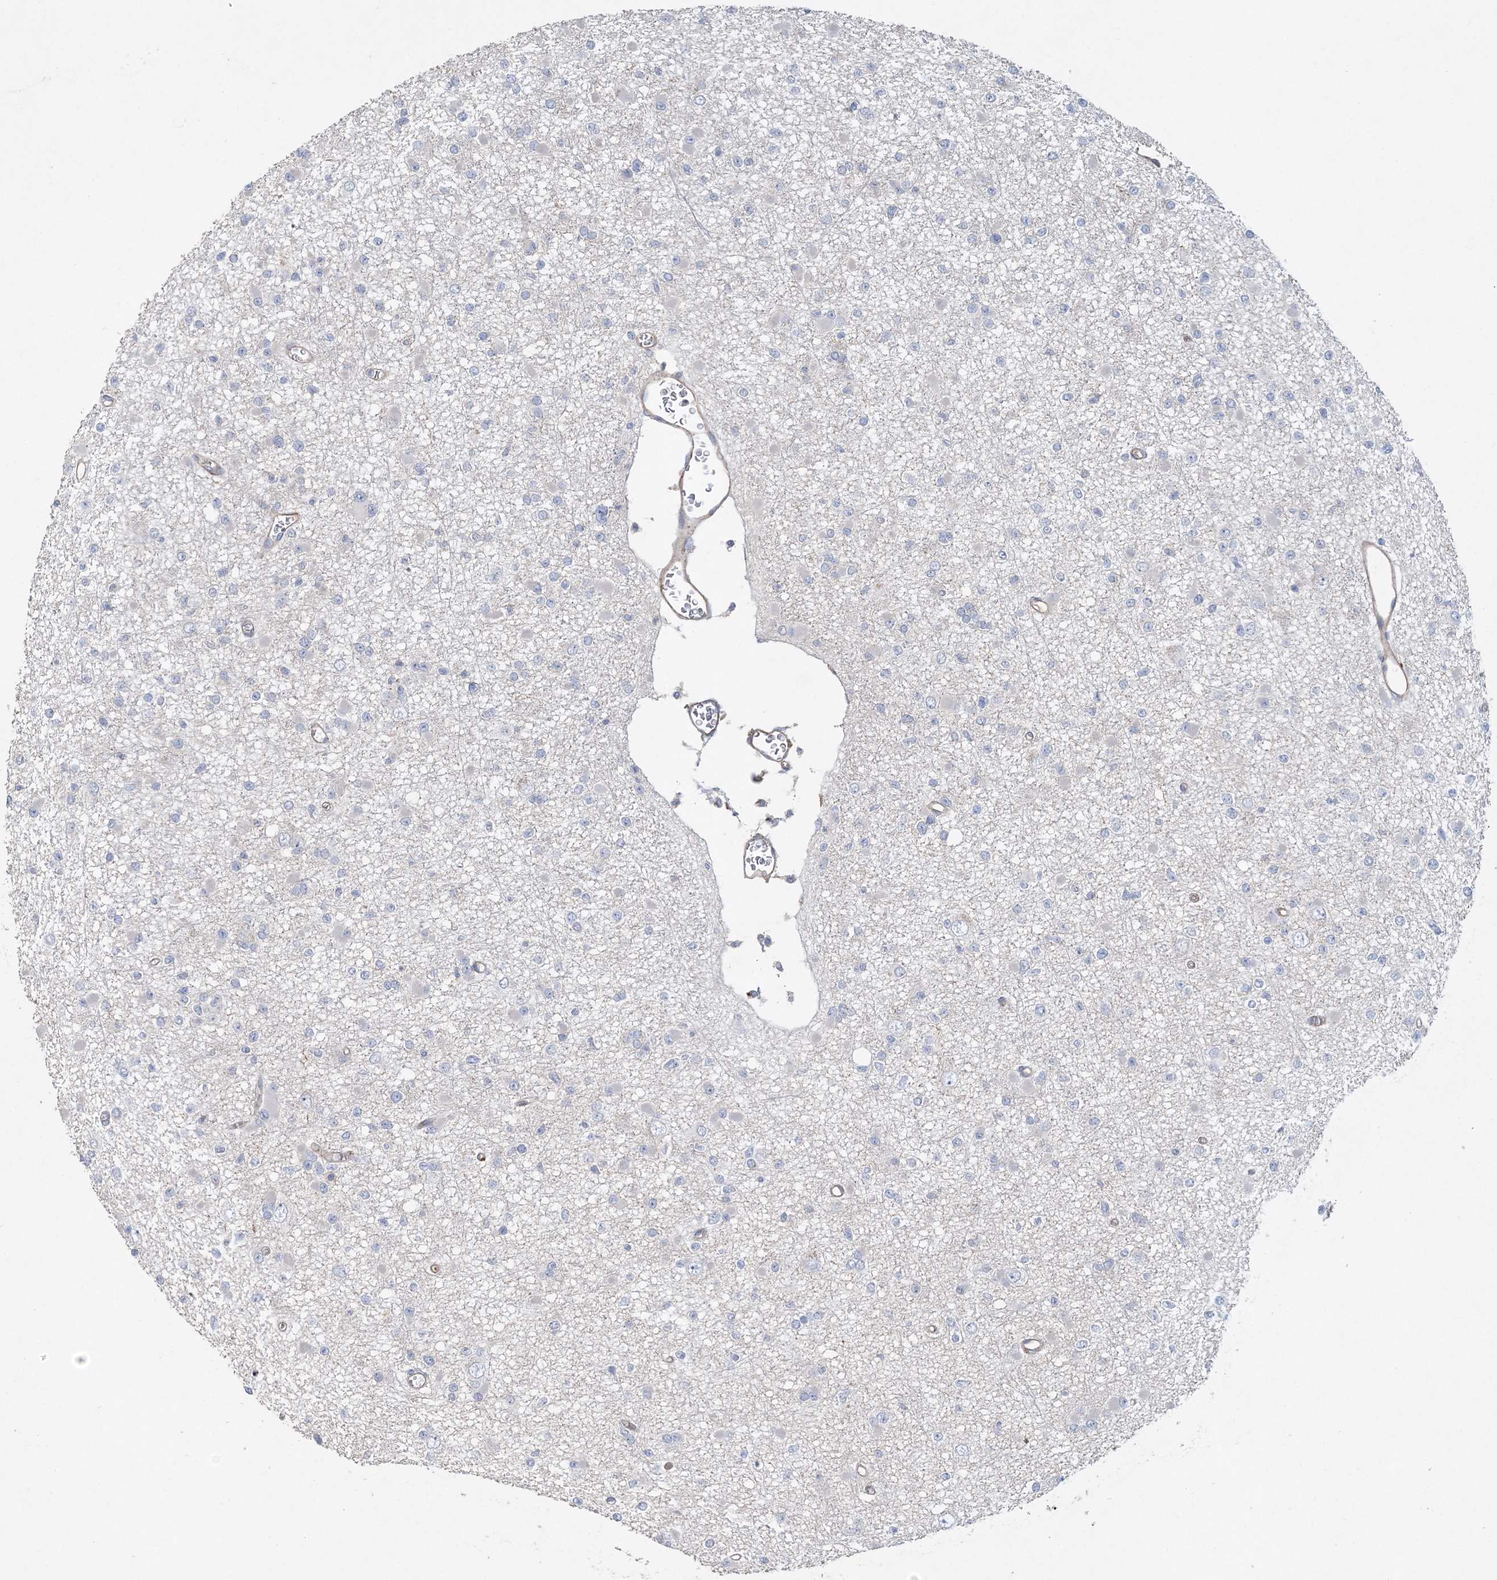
{"staining": {"intensity": "negative", "quantity": "none", "location": "none"}, "tissue": "glioma", "cell_type": "Tumor cells", "image_type": "cancer", "snomed": [{"axis": "morphology", "description": "Glioma, malignant, Low grade"}, {"axis": "topography", "description": "Brain"}], "caption": "Tumor cells are negative for protein expression in human glioma.", "gene": "PIGC", "patient": {"sex": "female", "age": 22}}